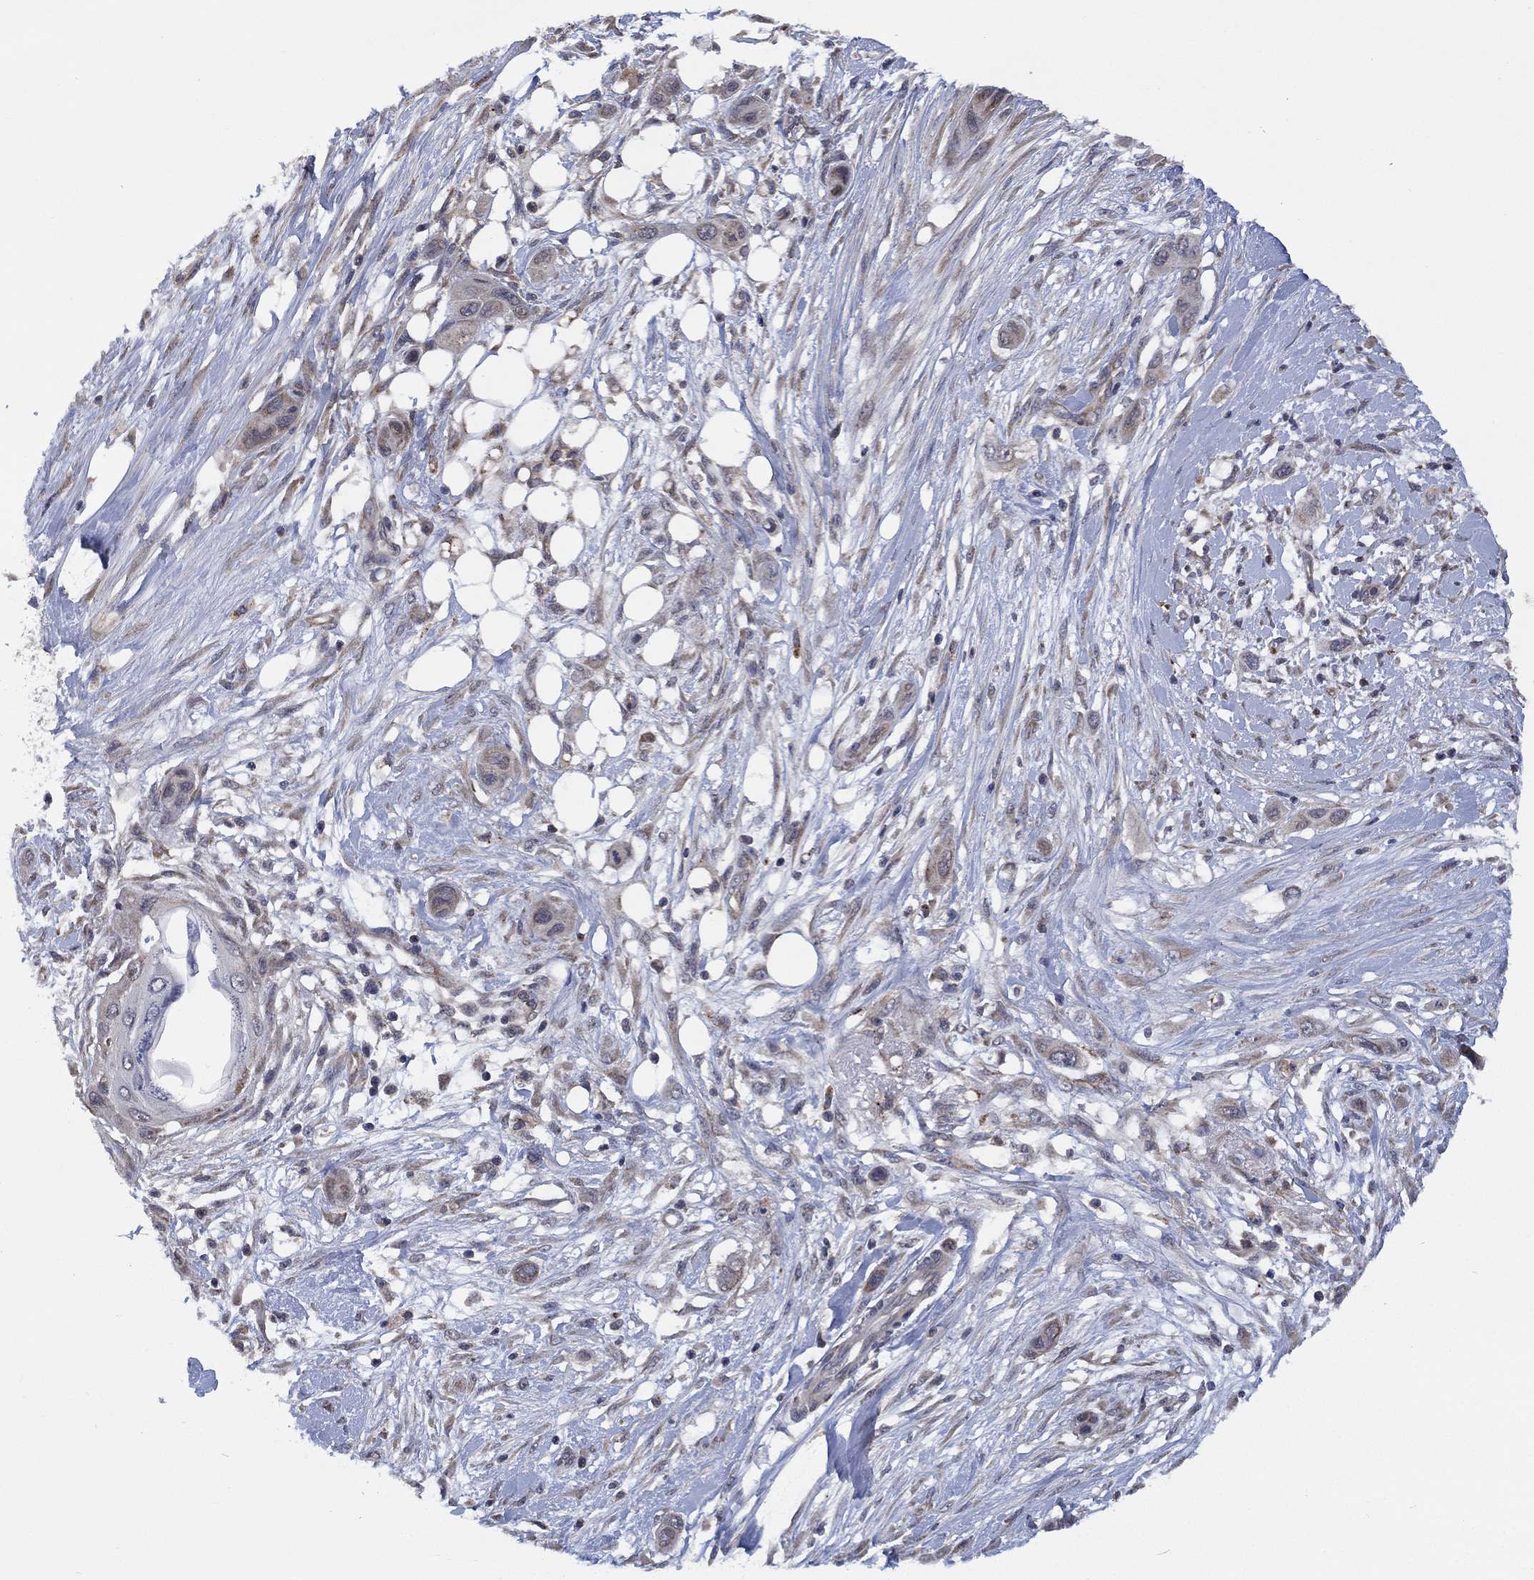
{"staining": {"intensity": "negative", "quantity": "none", "location": "none"}, "tissue": "skin cancer", "cell_type": "Tumor cells", "image_type": "cancer", "snomed": [{"axis": "morphology", "description": "Squamous cell carcinoma, NOS"}, {"axis": "topography", "description": "Skin"}], "caption": "A high-resolution image shows IHC staining of skin cancer (squamous cell carcinoma), which exhibits no significant positivity in tumor cells. (Brightfield microscopy of DAB IHC at high magnification).", "gene": "SELENOO", "patient": {"sex": "male", "age": 79}}